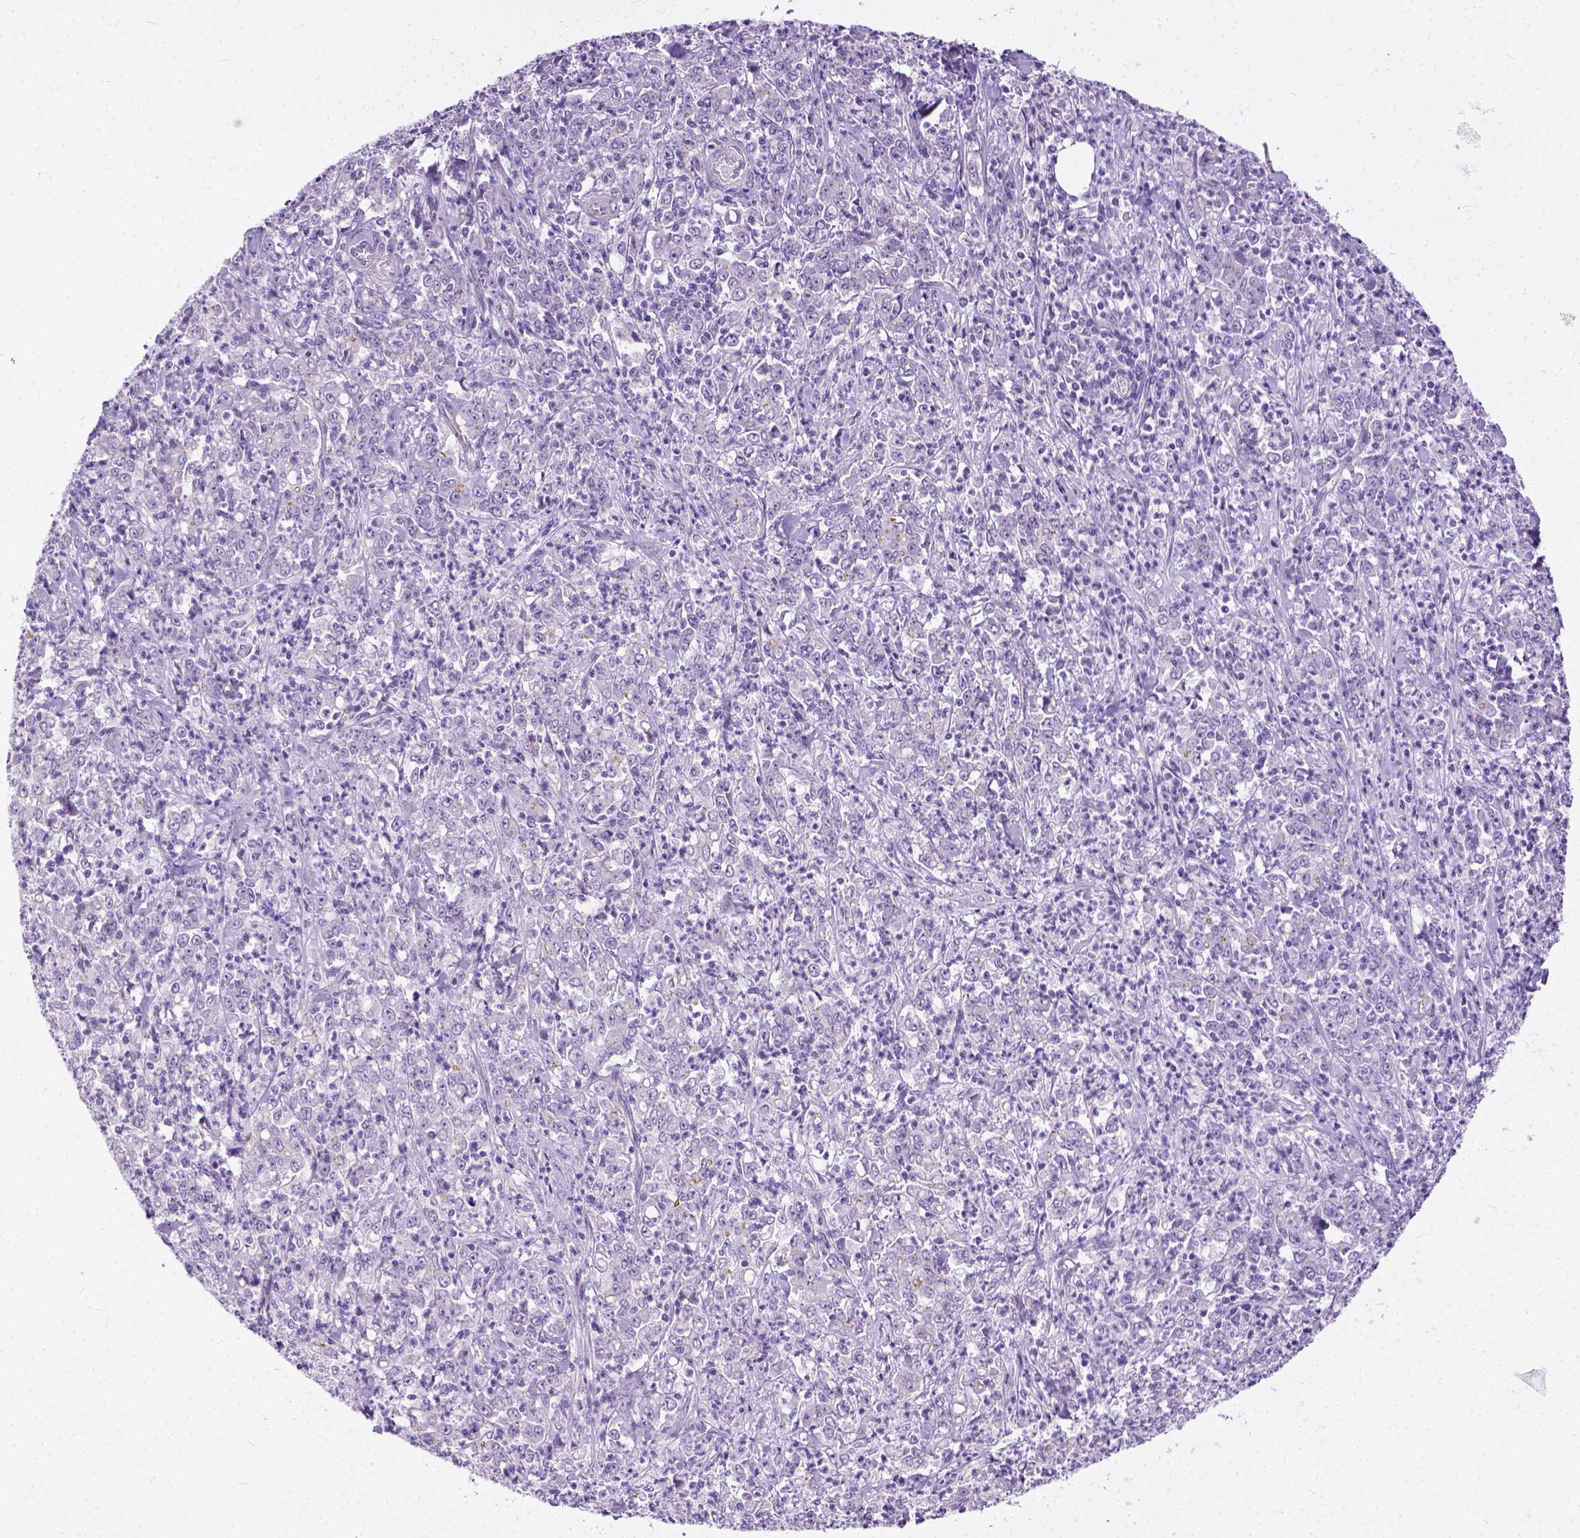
{"staining": {"intensity": "negative", "quantity": "none", "location": "none"}, "tissue": "stomach cancer", "cell_type": "Tumor cells", "image_type": "cancer", "snomed": [{"axis": "morphology", "description": "Adenocarcinoma, NOS"}, {"axis": "topography", "description": "Stomach, lower"}], "caption": "There is no significant positivity in tumor cells of stomach cancer. (IHC, brightfield microscopy, high magnification).", "gene": "ADGRF1", "patient": {"sex": "female", "age": 71}}